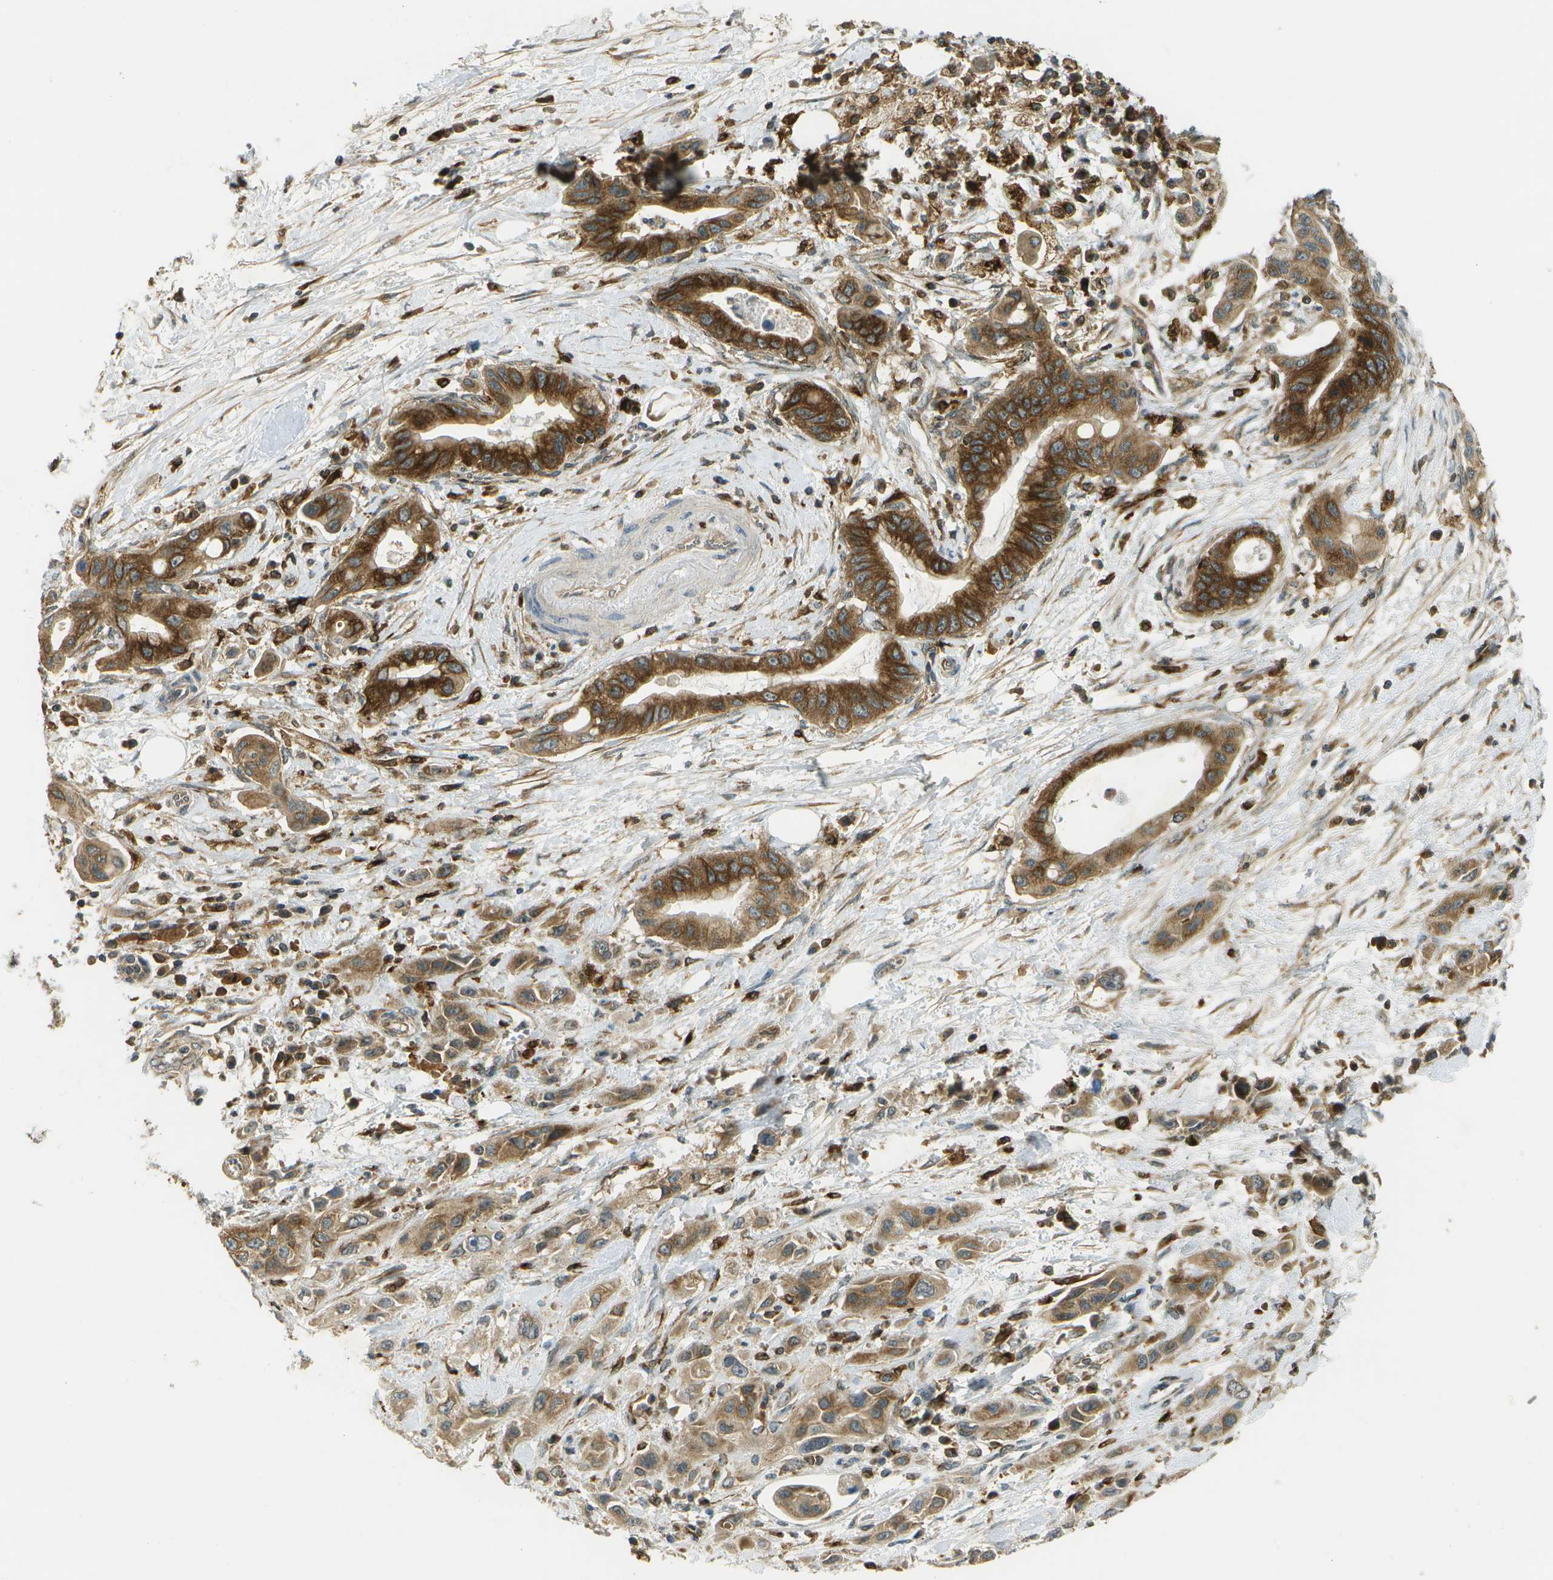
{"staining": {"intensity": "strong", "quantity": ">75%", "location": "cytoplasmic/membranous"}, "tissue": "pancreatic cancer", "cell_type": "Tumor cells", "image_type": "cancer", "snomed": [{"axis": "morphology", "description": "Adenocarcinoma, NOS"}, {"axis": "topography", "description": "Pancreas"}], "caption": "Tumor cells demonstrate strong cytoplasmic/membranous staining in approximately >75% of cells in pancreatic cancer (adenocarcinoma). Nuclei are stained in blue.", "gene": "TMTC1", "patient": {"sex": "female", "age": 73}}